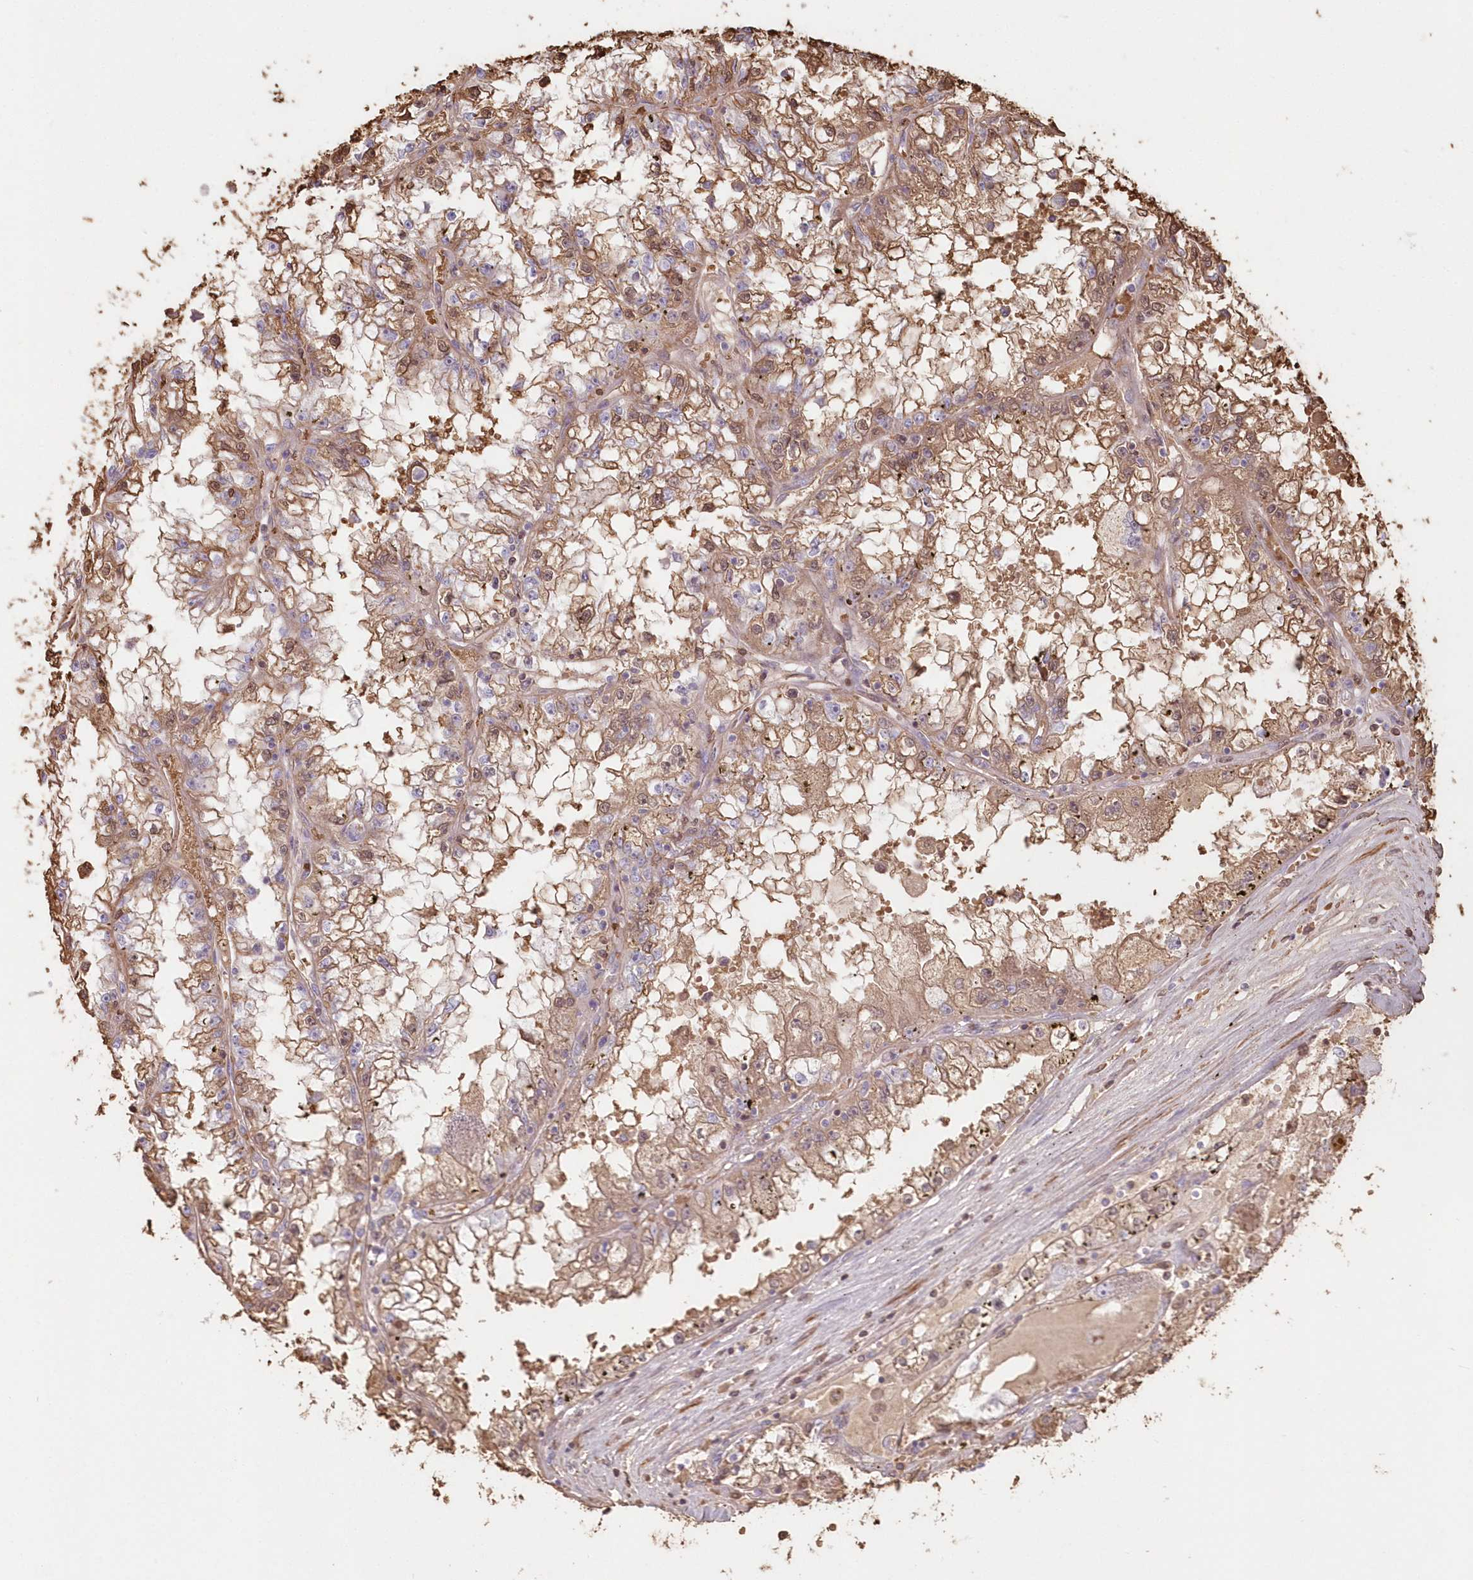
{"staining": {"intensity": "moderate", "quantity": ">75%", "location": "cytoplasmic/membranous"}, "tissue": "renal cancer", "cell_type": "Tumor cells", "image_type": "cancer", "snomed": [{"axis": "morphology", "description": "Adenocarcinoma, NOS"}, {"axis": "topography", "description": "Kidney"}], "caption": "Immunohistochemistry (IHC) staining of renal adenocarcinoma, which exhibits medium levels of moderate cytoplasmic/membranous positivity in approximately >75% of tumor cells indicating moderate cytoplasmic/membranous protein expression. The staining was performed using DAB (brown) for protein detection and nuclei were counterstained in hematoxylin (blue).", "gene": "SERINC1", "patient": {"sex": "male", "age": 56}}